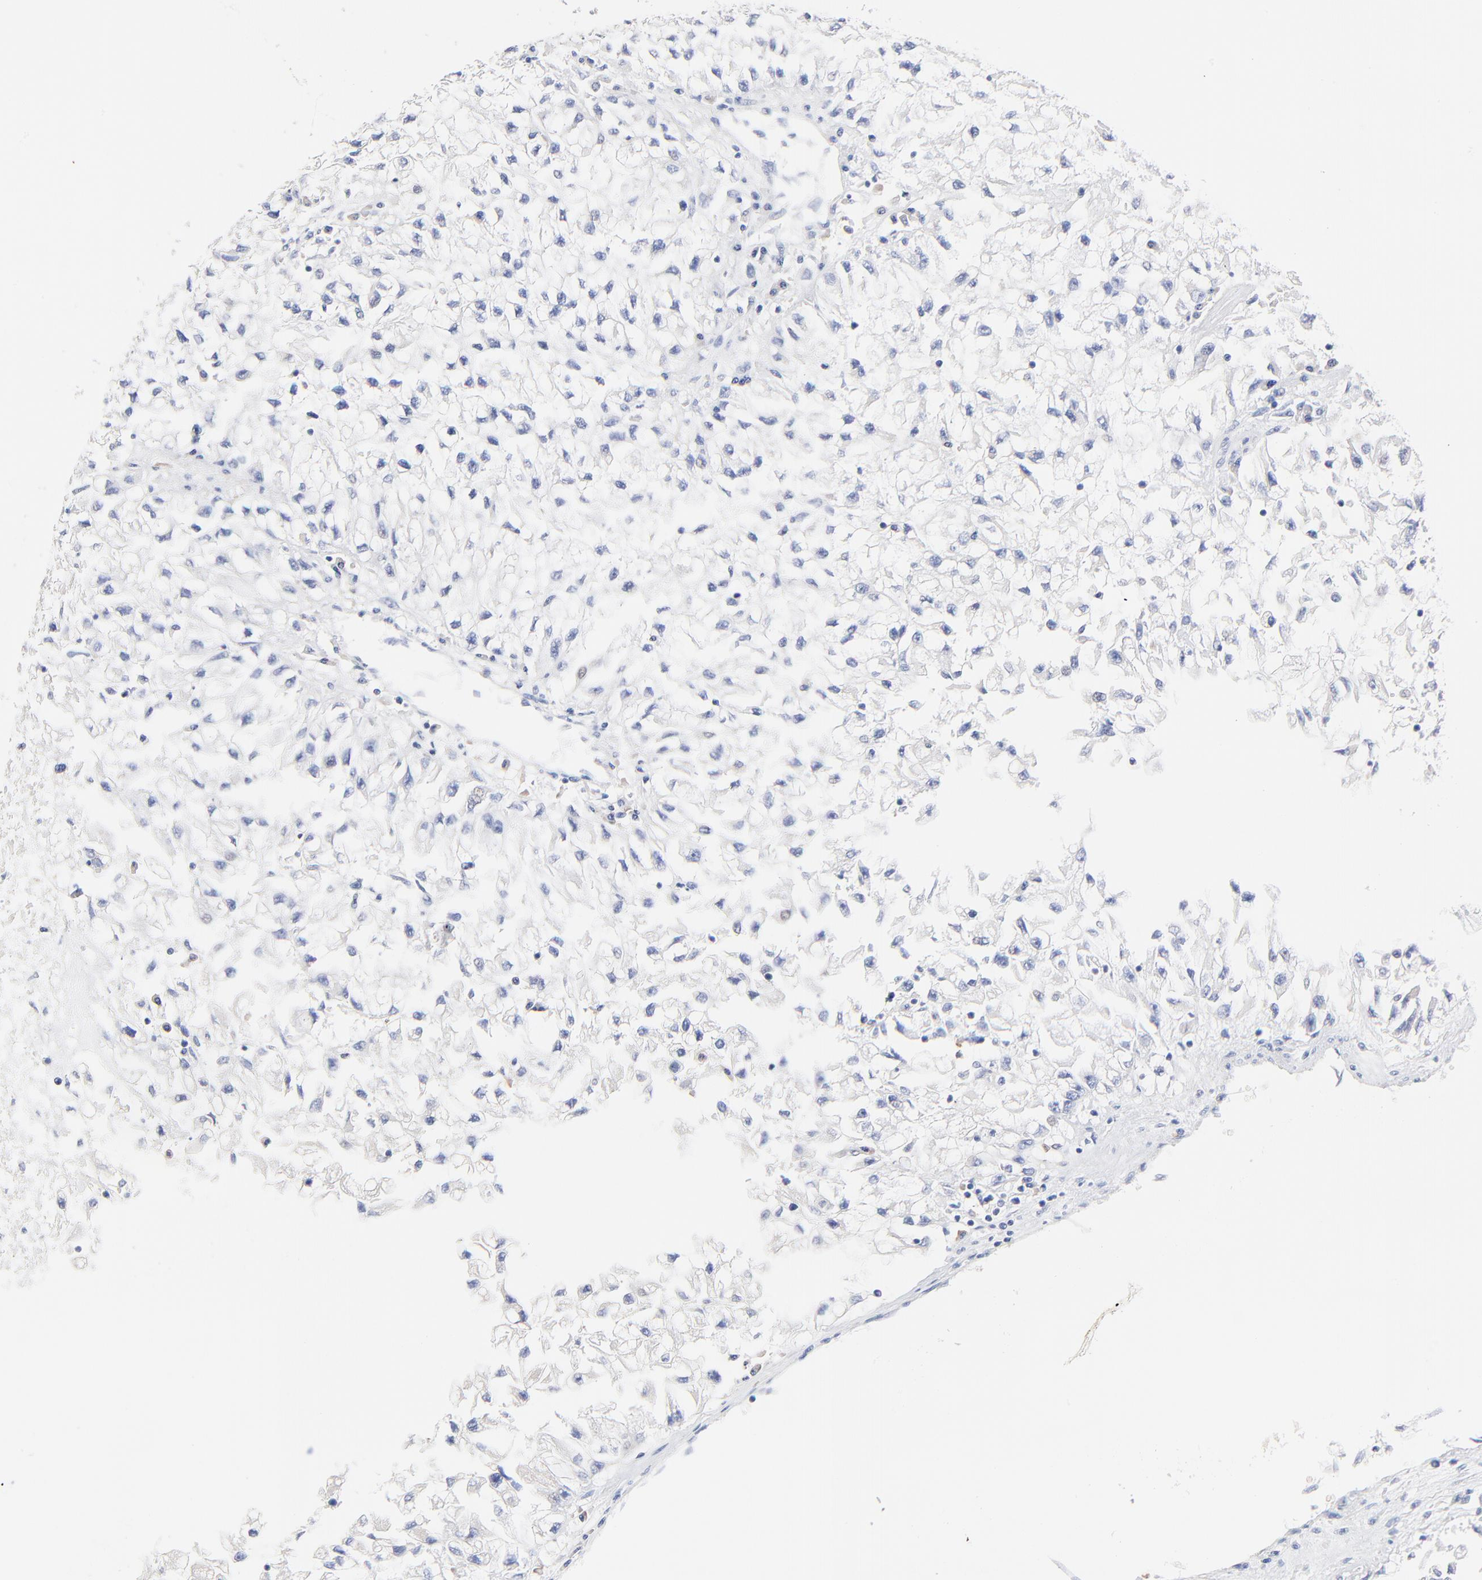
{"staining": {"intensity": "negative", "quantity": "none", "location": "none"}, "tissue": "renal cancer", "cell_type": "Tumor cells", "image_type": "cancer", "snomed": [{"axis": "morphology", "description": "Adenocarcinoma, NOS"}, {"axis": "topography", "description": "Kidney"}], "caption": "Human adenocarcinoma (renal) stained for a protein using immunohistochemistry (IHC) demonstrates no expression in tumor cells.", "gene": "PPFIBP2", "patient": {"sex": "male", "age": 59}}